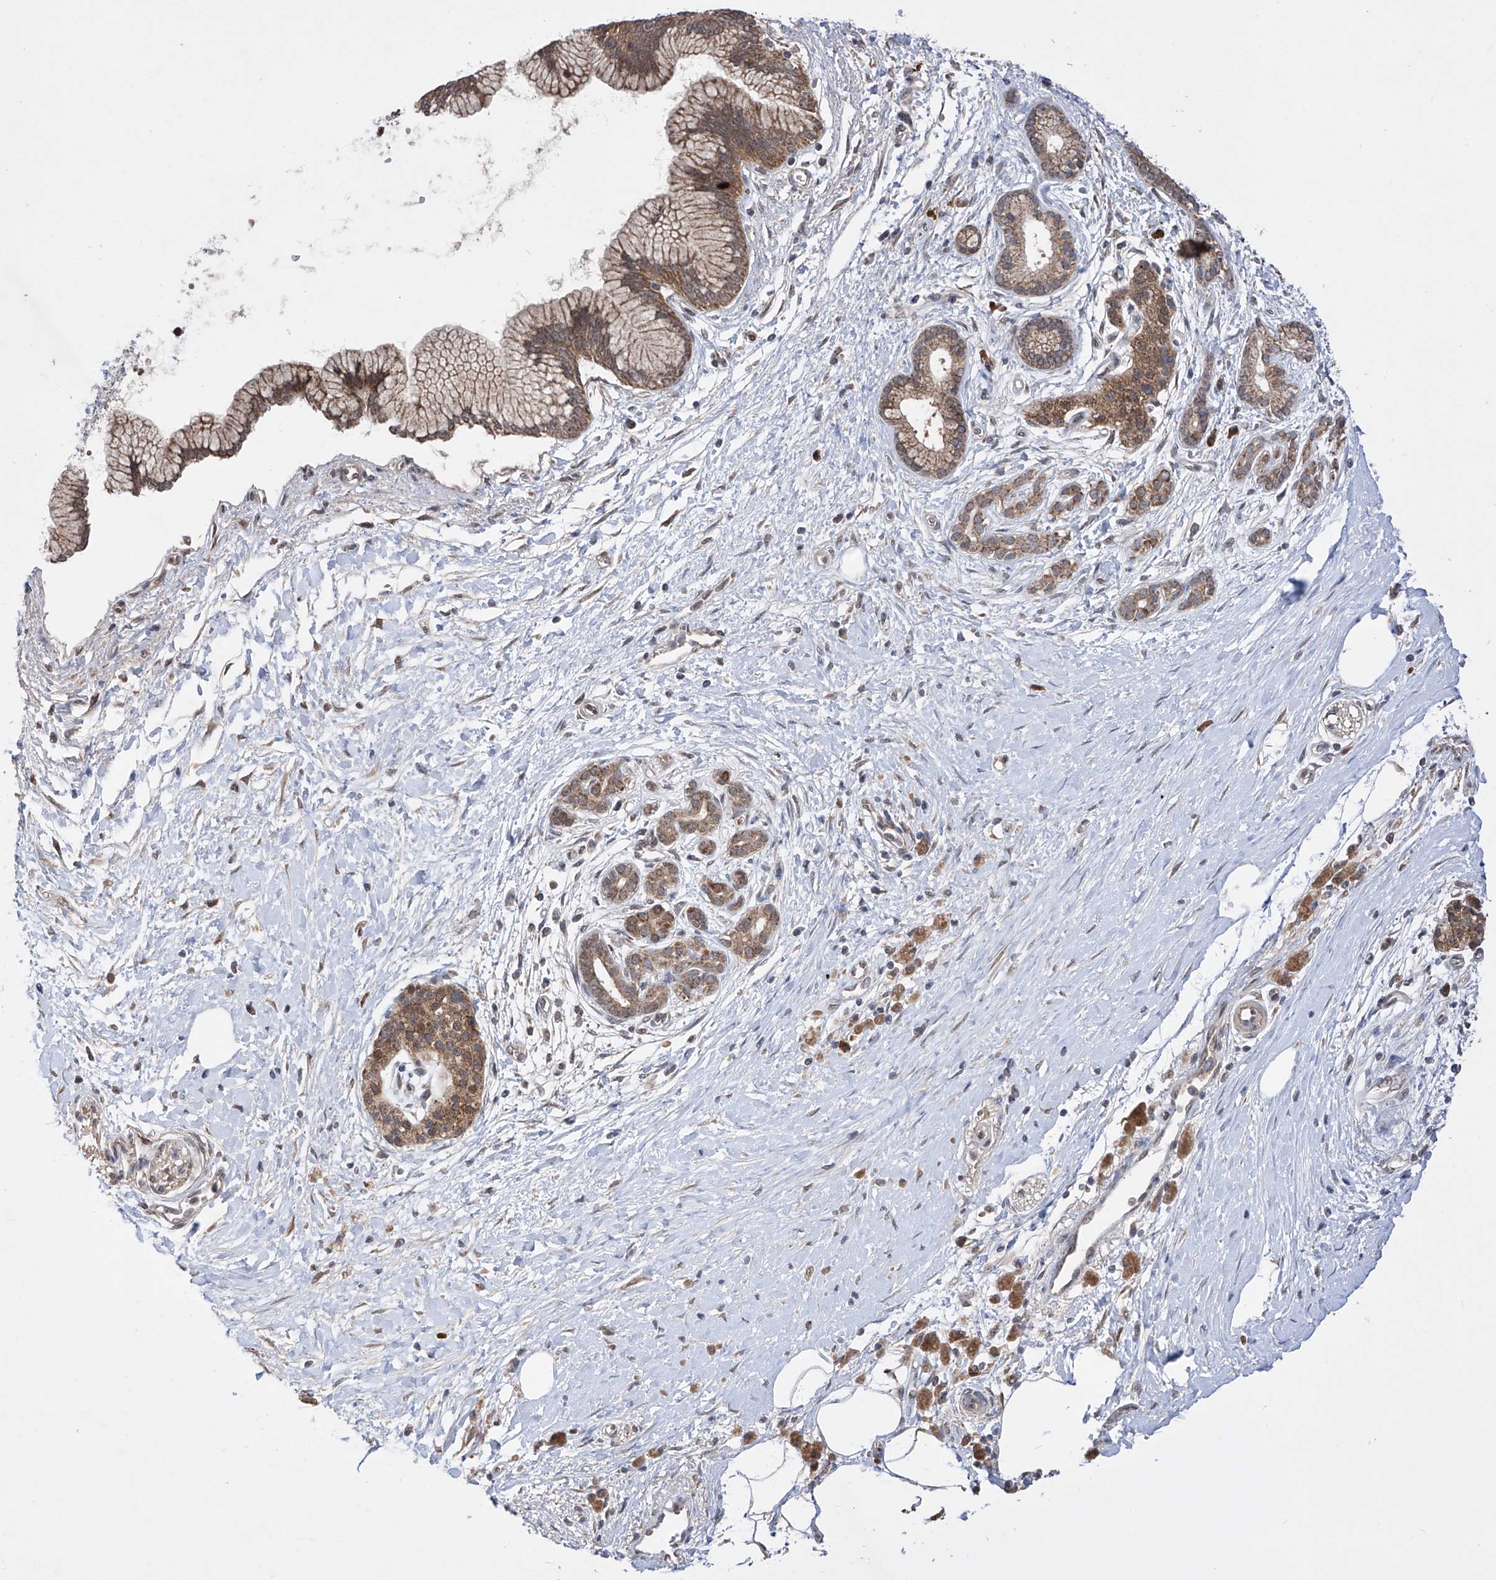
{"staining": {"intensity": "moderate", "quantity": ">75%", "location": "cytoplasmic/membranous"}, "tissue": "pancreatic cancer", "cell_type": "Tumor cells", "image_type": "cancer", "snomed": [{"axis": "morphology", "description": "Adenocarcinoma, NOS"}, {"axis": "topography", "description": "Pancreas"}], "caption": "Pancreatic cancer (adenocarcinoma) tissue reveals moderate cytoplasmic/membranous expression in approximately >75% of tumor cells", "gene": "SDHAF4", "patient": {"sex": "male", "age": 58}}